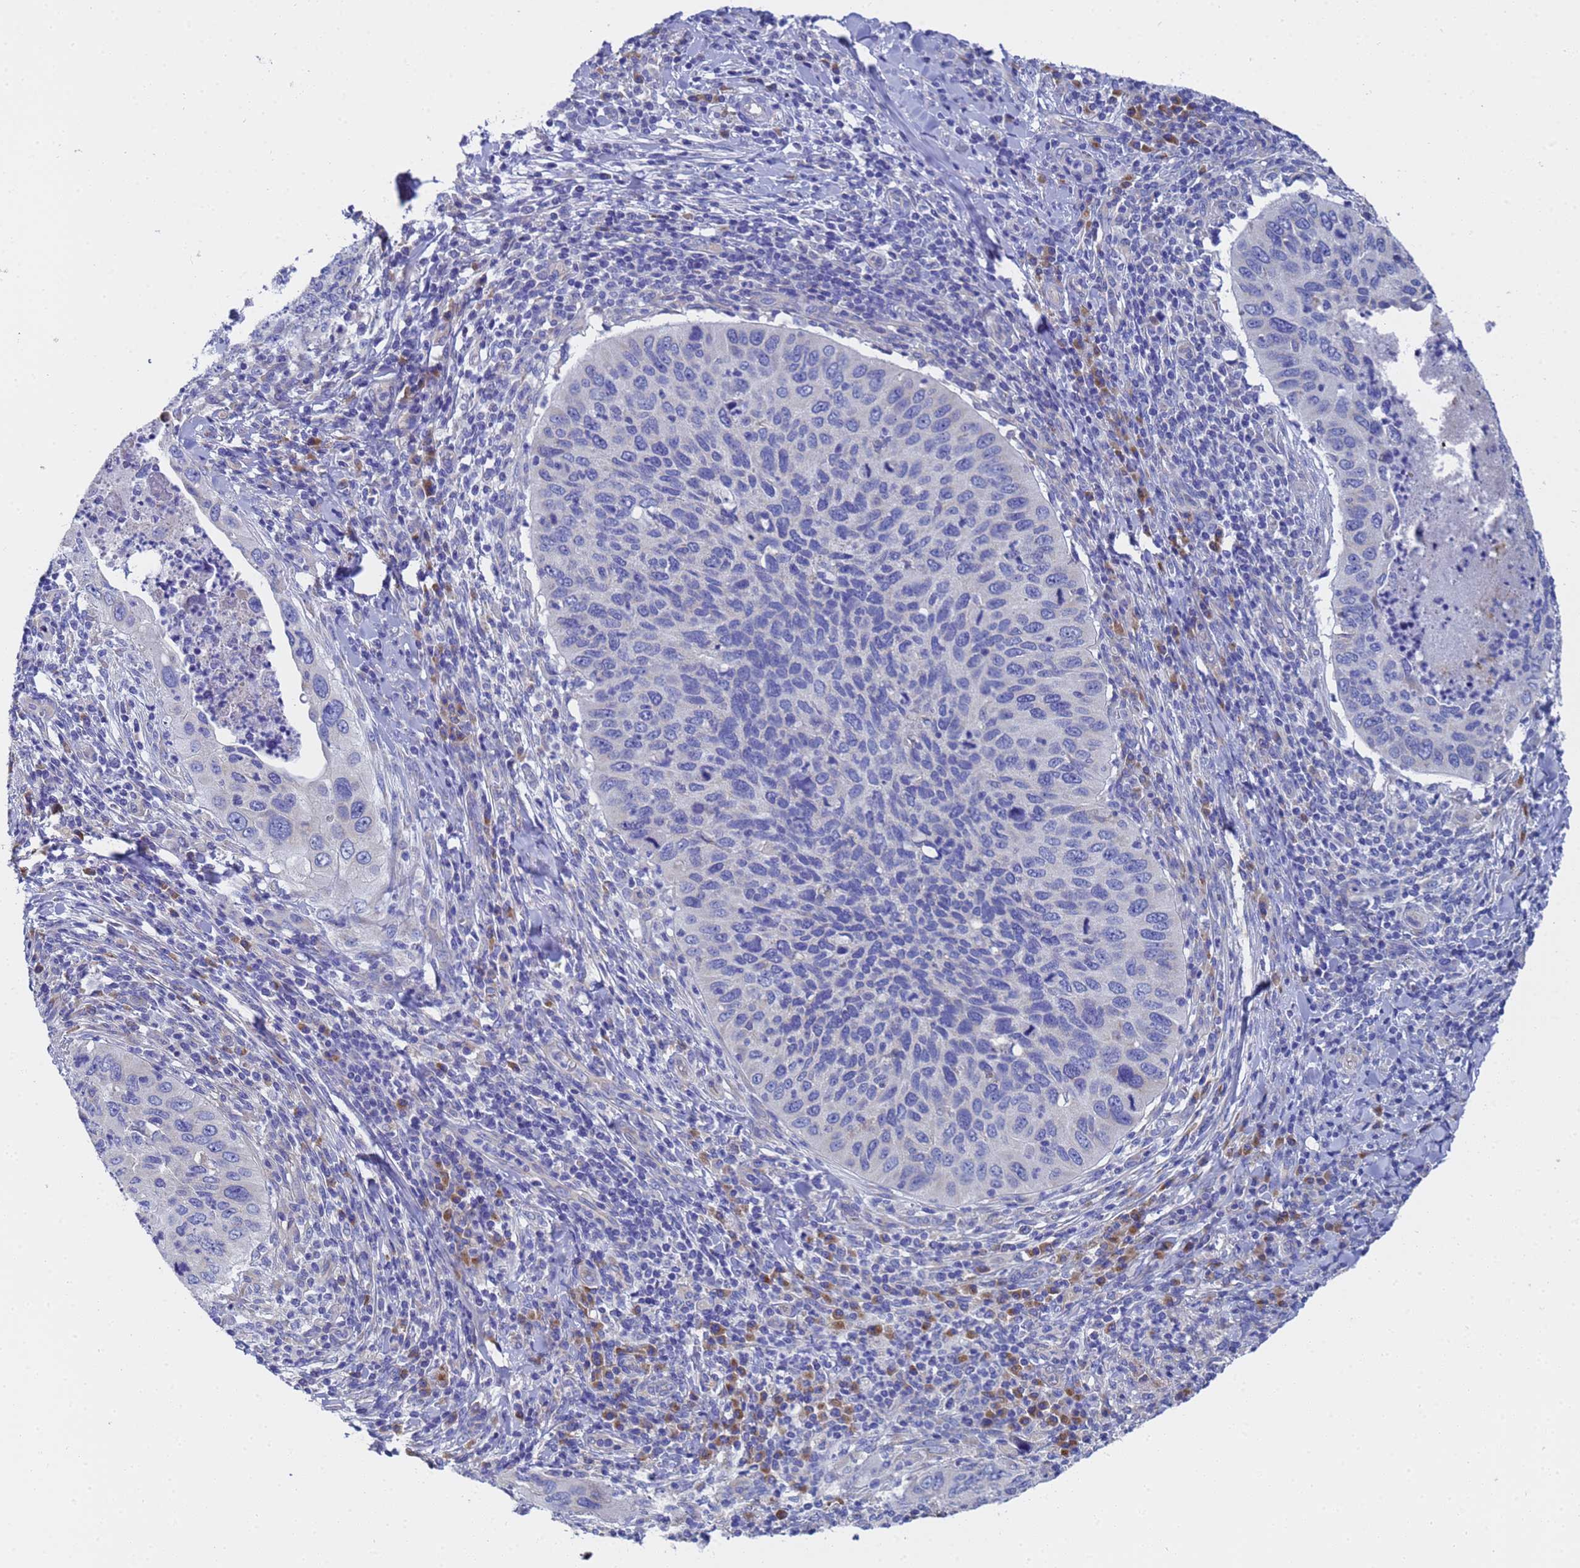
{"staining": {"intensity": "negative", "quantity": "none", "location": "none"}, "tissue": "cervical cancer", "cell_type": "Tumor cells", "image_type": "cancer", "snomed": [{"axis": "morphology", "description": "Squamous cell carcinoma, NOS"}, {"axis": "topography", "description": "Cervix"}], "caption": "Immunohistochemistry (IHC) of cervical squamous cell carcinoma reveals no positivity in tumor cells.", "gene": "TM4SF4", "patient": {"sex": "female", "age": 38}}